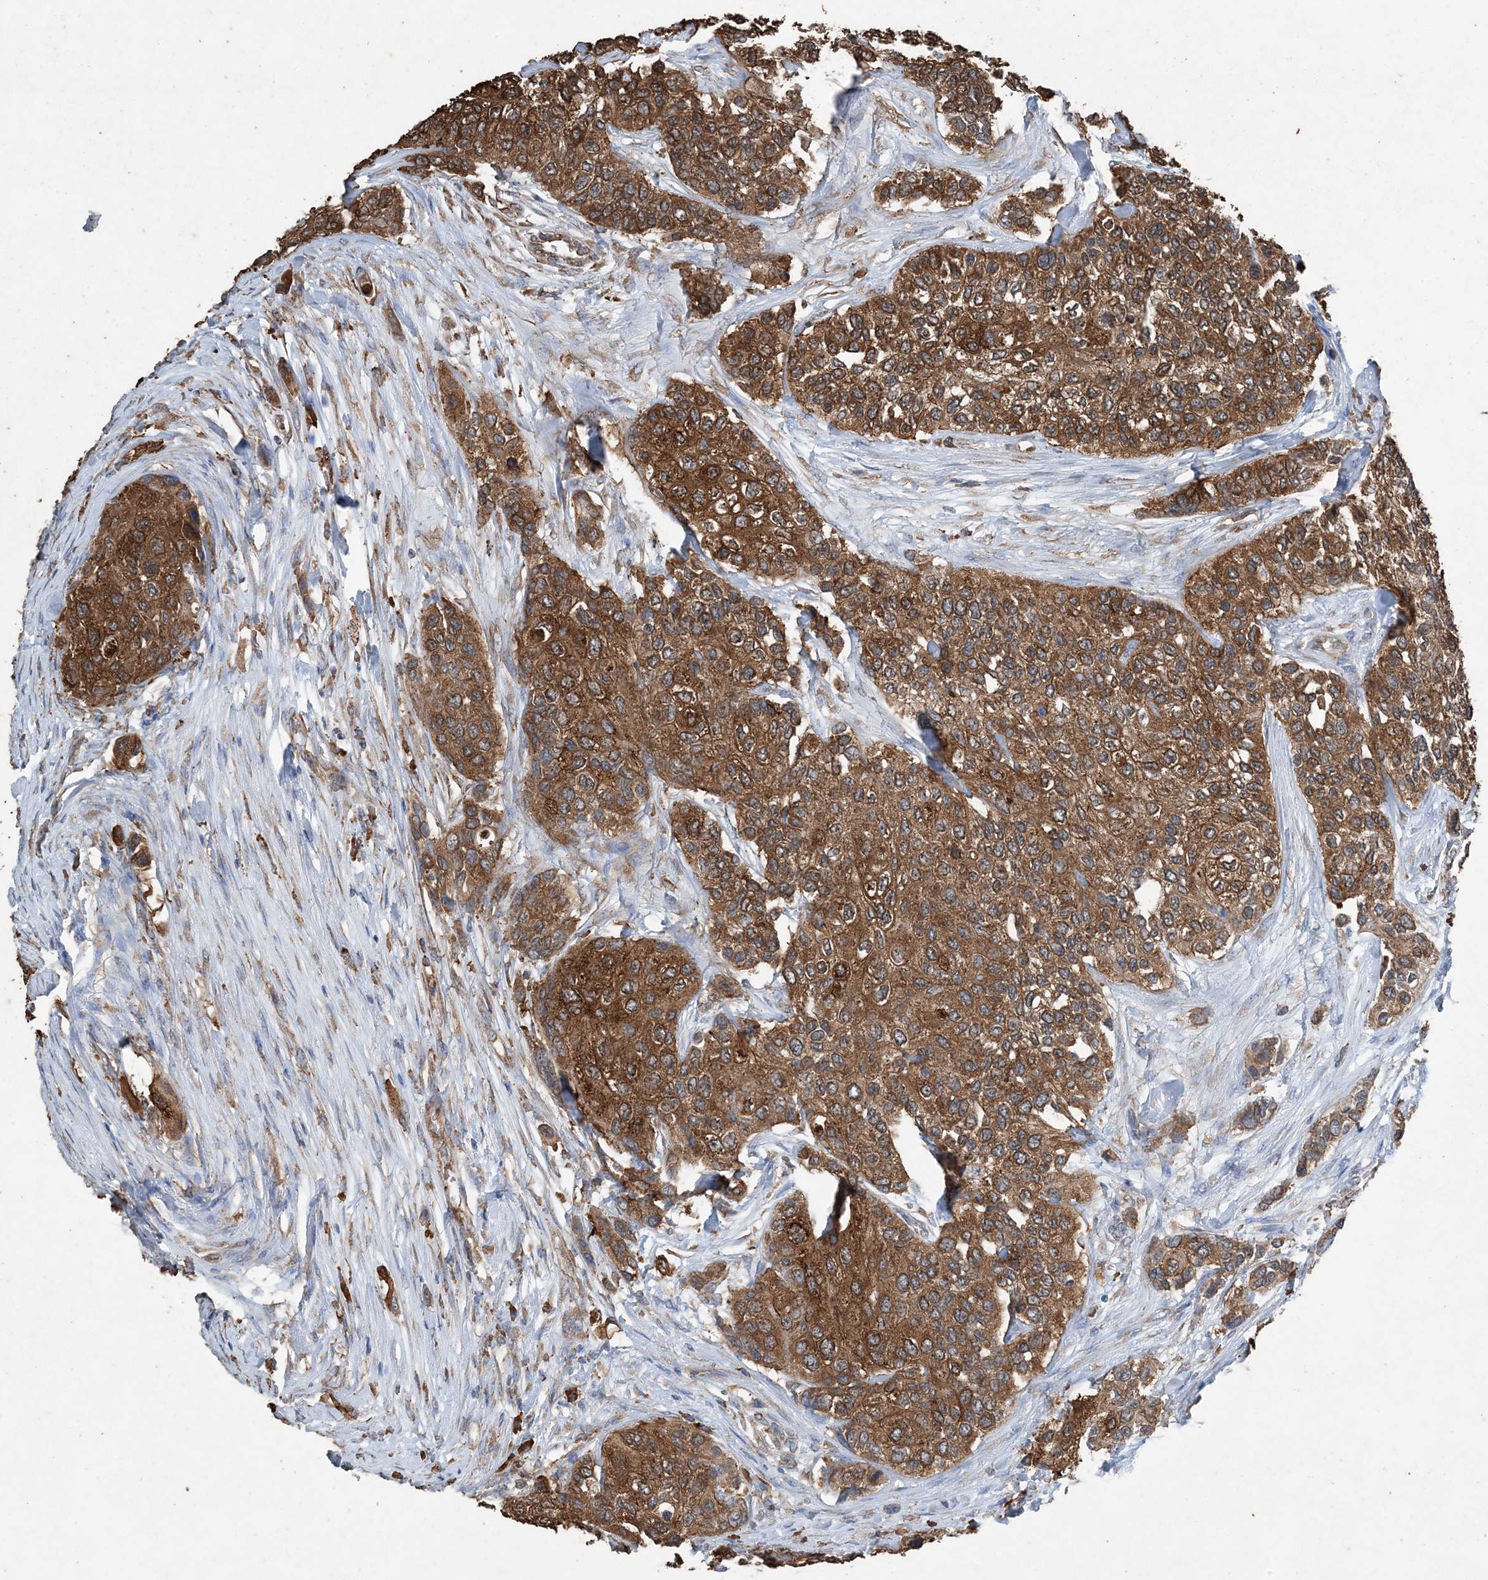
{"staining": {"intensity": "strong", "quantity": ">75%", "location": "cytoplasmic/membranous"}, "tissue": "urothelial cancer", "cell_type": "Tumor cells", "image_type": "cancer", "snomed": [{"axis": "morphology", "description": "Urothelial carcinoma, High grade"}, {"axis": "topography", "description": "Urinary bladder"}], "caption": "Human urothelial cancer stained for a protein (brown) demonstrates strong cytoplasmic/membranous positive expression in about >75% of tumor cells.", "gene": "PDIA6", "patient": {"sex": "female", "age": 56}}